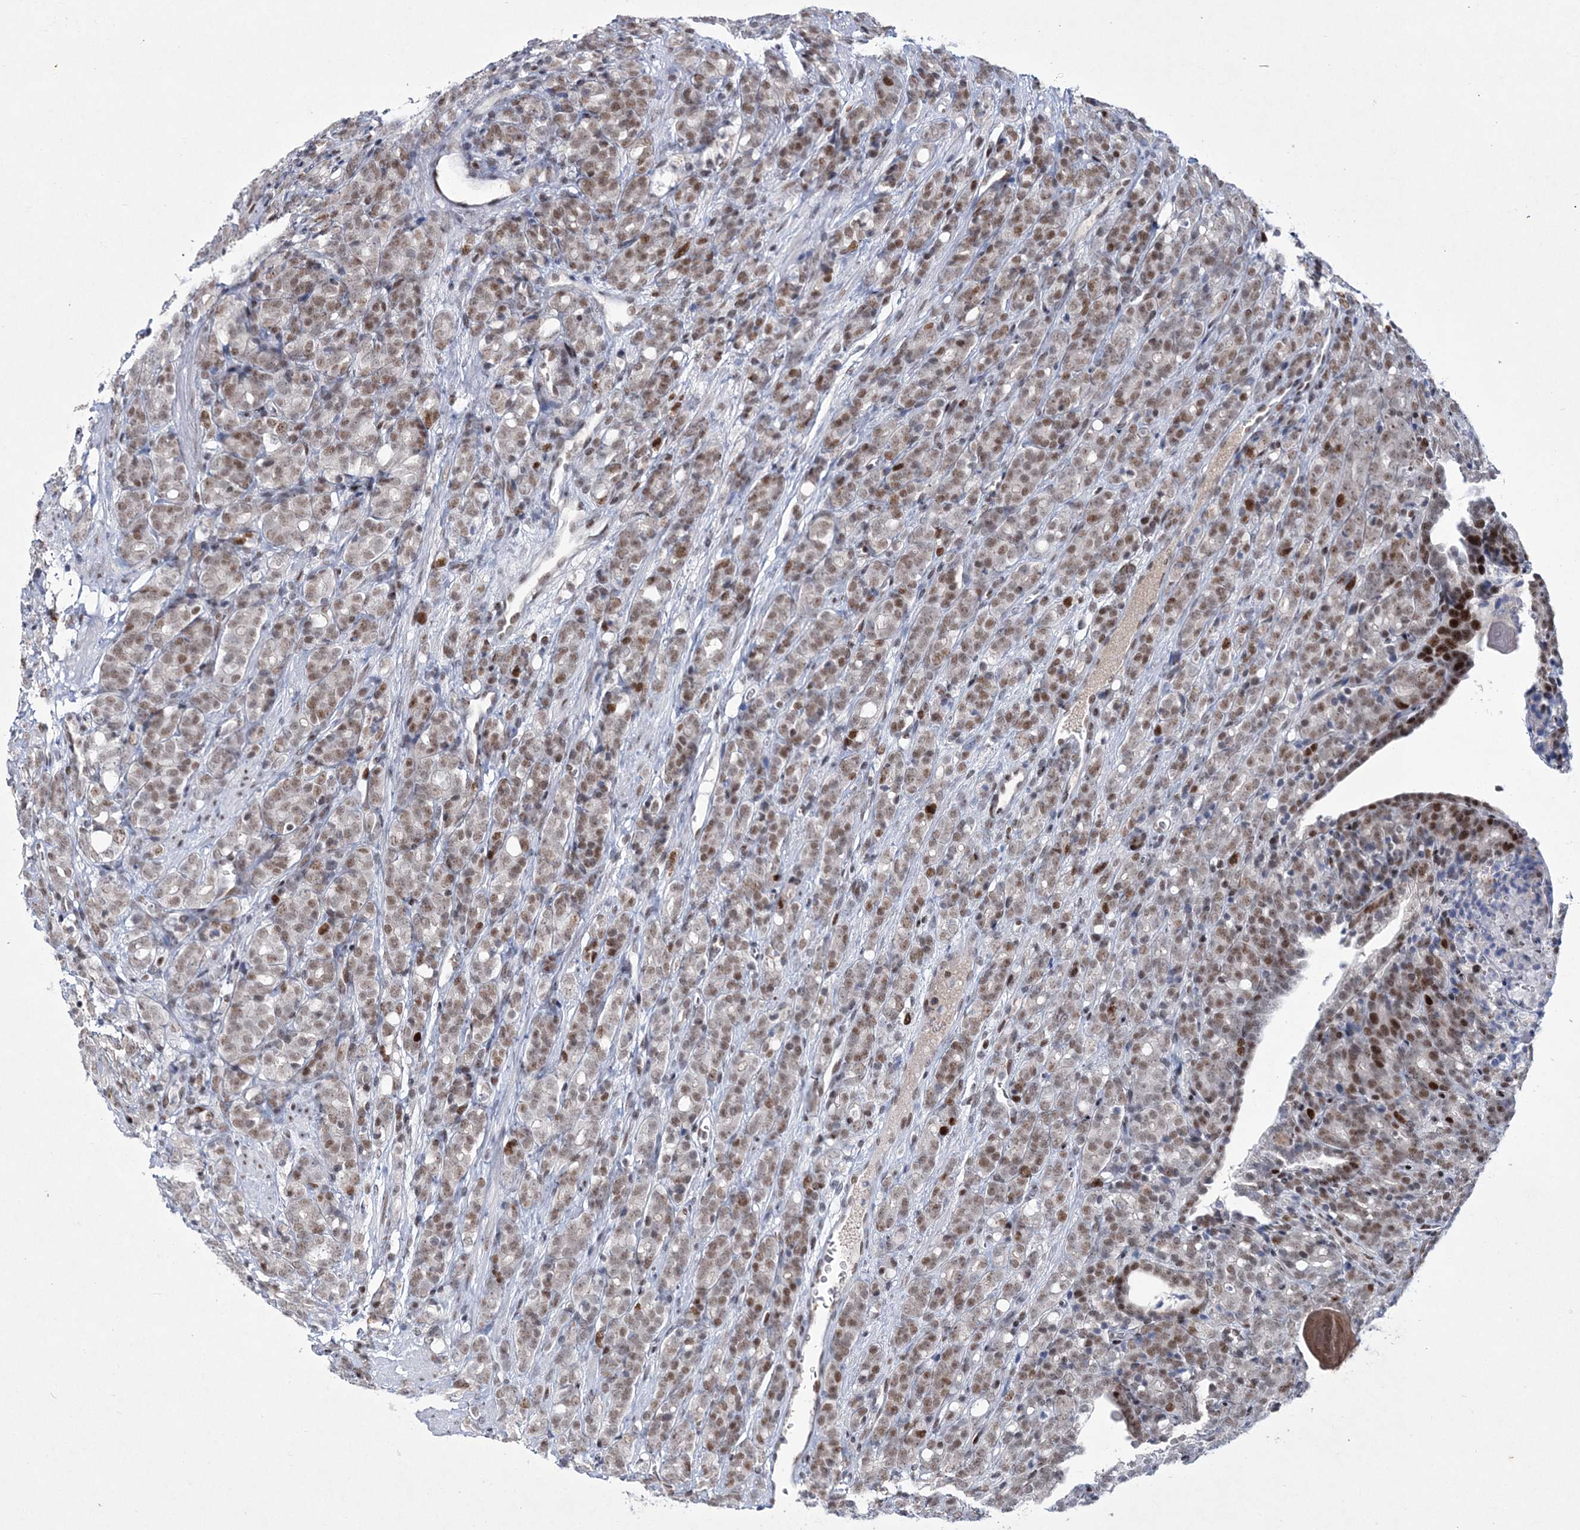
{"staining": {"intensity": "moderate", "quantity": "25%-75%", "location": "nuclear"}, "tissue": "prostate cancer", "cell_type": "Tumor cells", "image_type": "cancer", "snomed": [{"axis": "morphology", "description": "Adenocarcinoma, High grade"}, {"axis": "topography", "description": "Prostate"}], "caption": "Approximately 25%-75% of tumor cells in prostate adenocarcinoma (high-grade) display moderate nuclear protein positivity as visualized by brown immunohistochemical staining.", "gene": "LRRFIP2", "patient": {"sex": "male", "age": 62}}